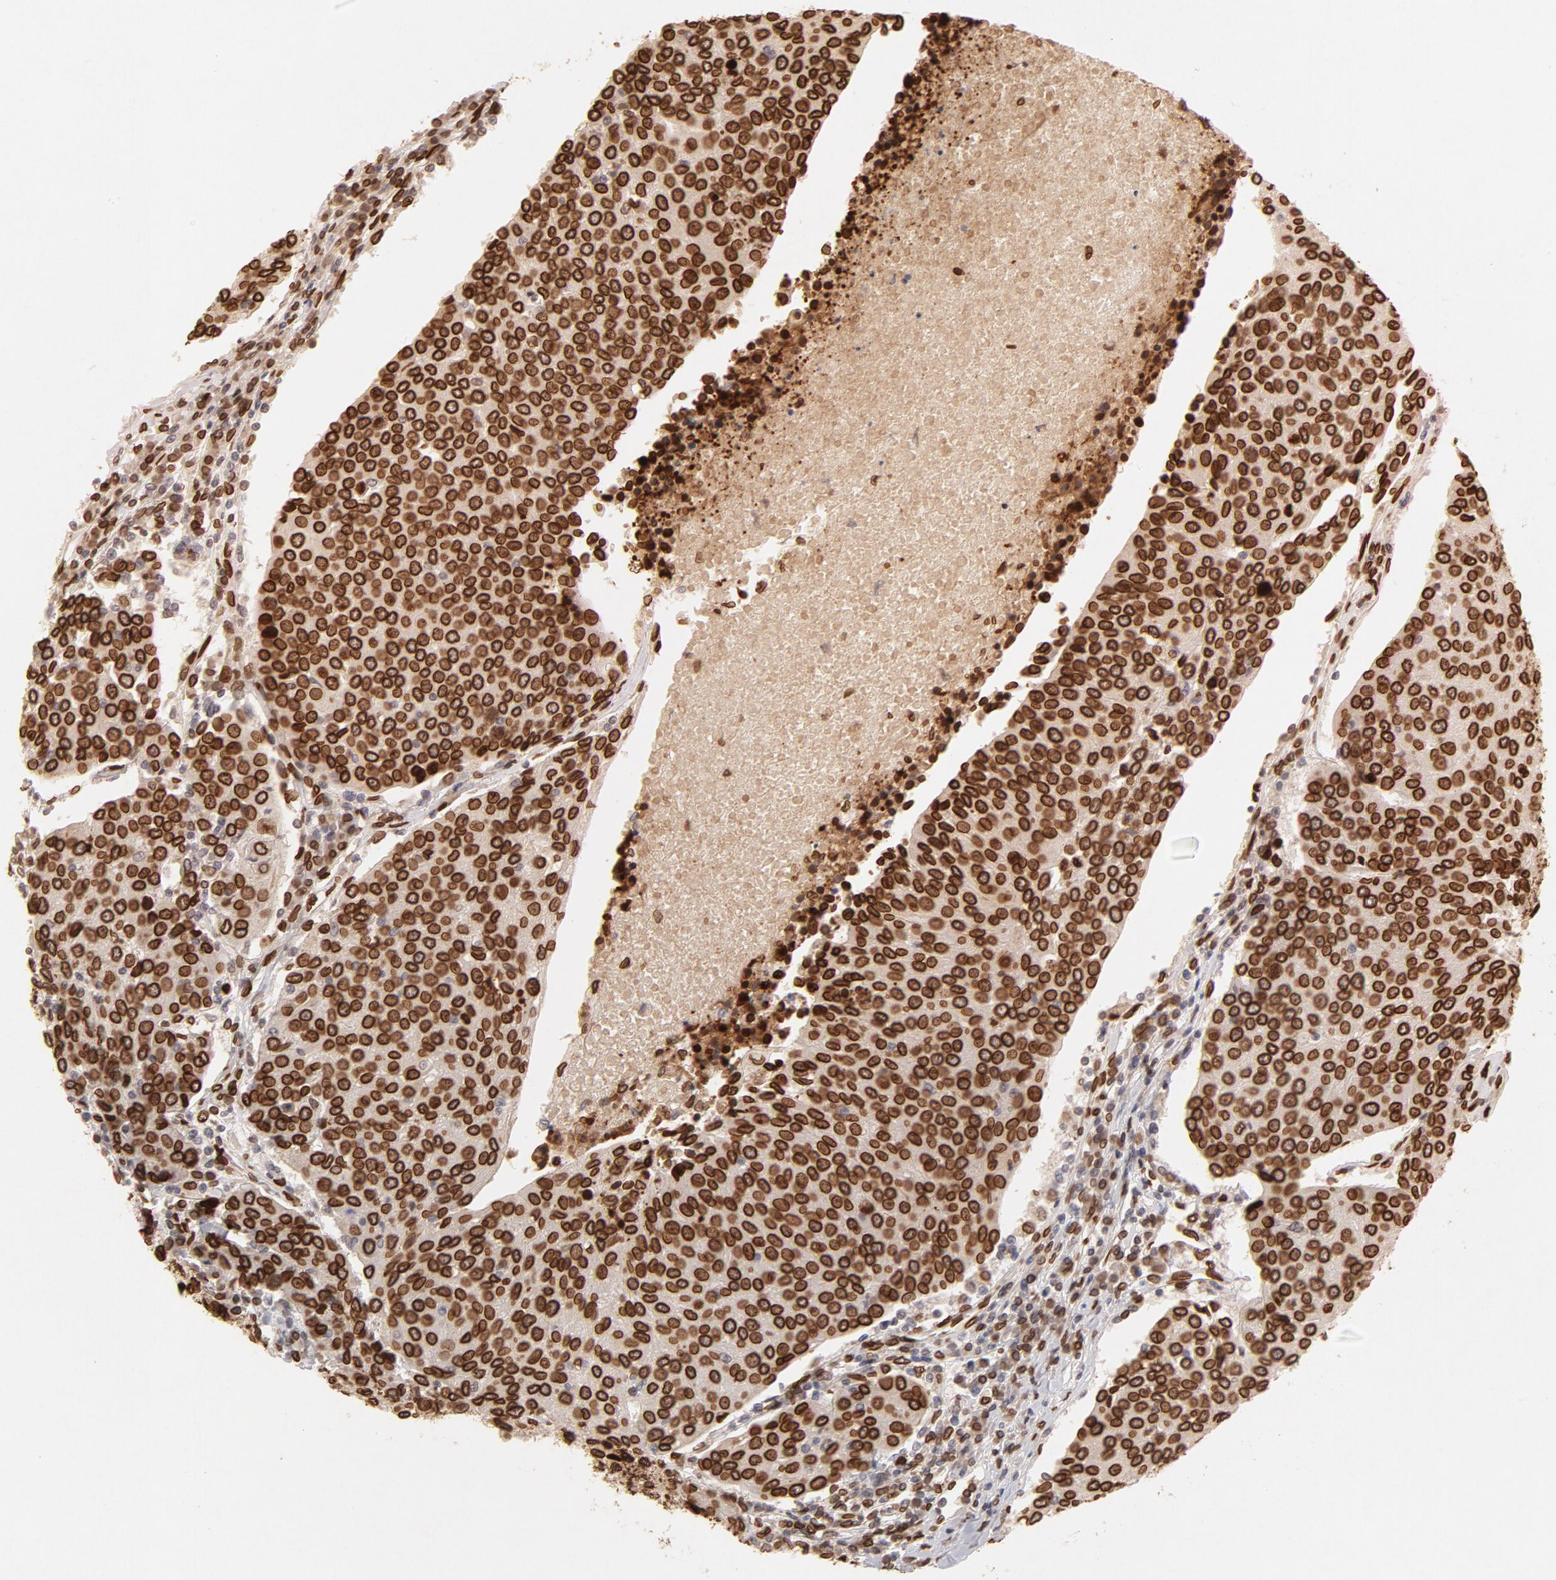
{"staining": {"intensity": "strong", "quantity": ">75%", "location": "cytoplasmic/membranous,nuclear"}, "tissue": "urothelial cancer", "cell_type": "Tumor cells", "image_type": "cancer", "snomed": [{"axis": "morphology", "description": "Urothelial carcinoma, High grade"}, {"axis": "topography", "description": "Urinary bladder"}], "caption": "Urothelial carcinoma (high-grade) stained with a brown dye shows strong cytoplasmic/membranous and nuclear positive staining in approximately >75% of tumor cells.", "gene": "LMNA", "patient": {"sex": "female", "age": 85}}